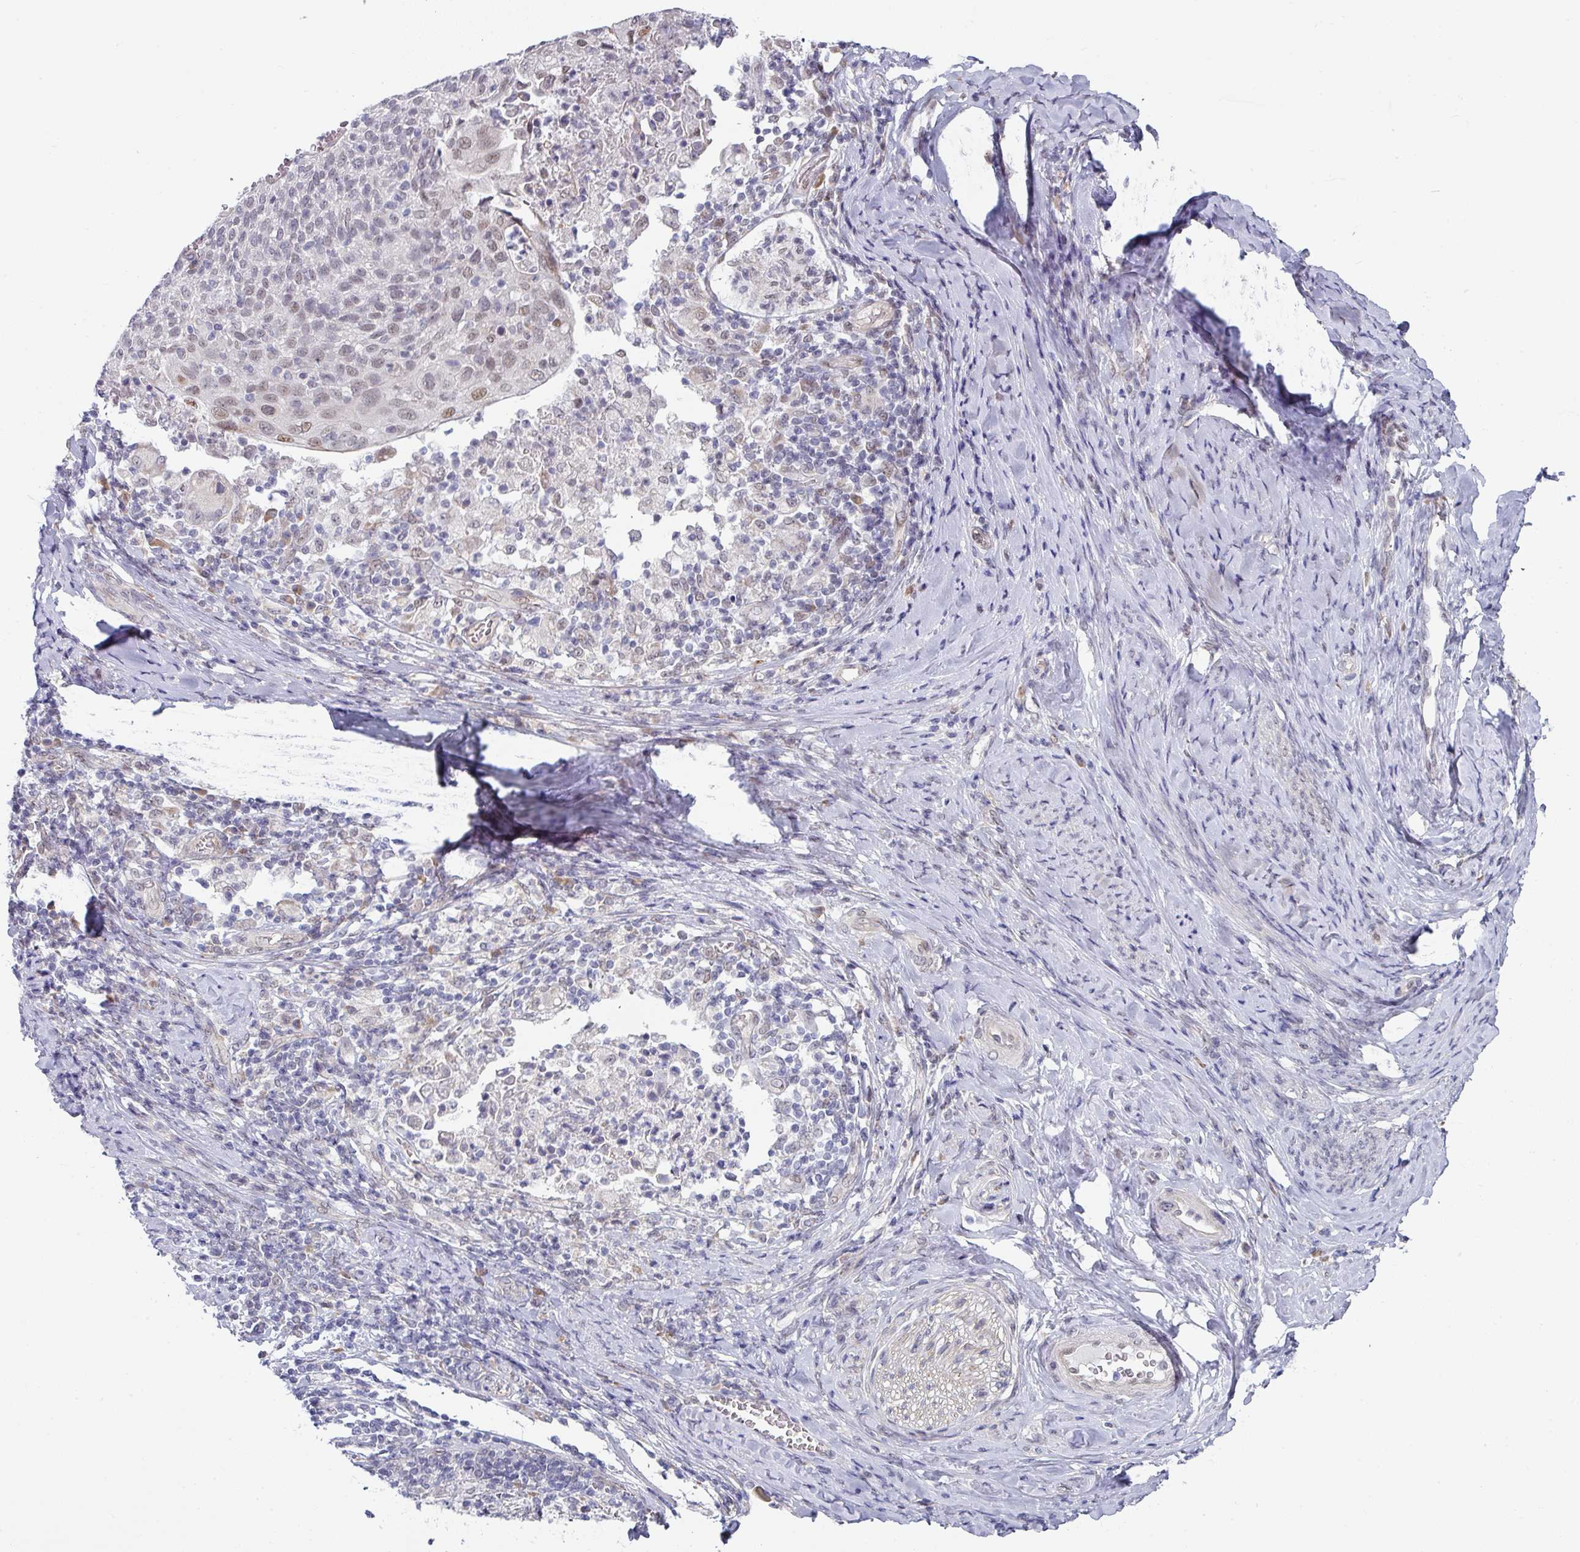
{"staining": {"intensity": "moderate", "quantity": "<25%", "location": "nuclear"}, "tissue": "cervical cancer", "cell_type": "Tumor cells", "image_type": "cancer", "snomed": [{"axis": "morphology", "description": "Squamous cell carcinoma, NOS"}, {"axis": "topography", "description": "Cervix"}], "caption": "Human cervical cancer stained with a protein marker shows moderate staining in tumor cells.", "gene": "TMED5", "patient": {"sex": "female", "age": 52}}